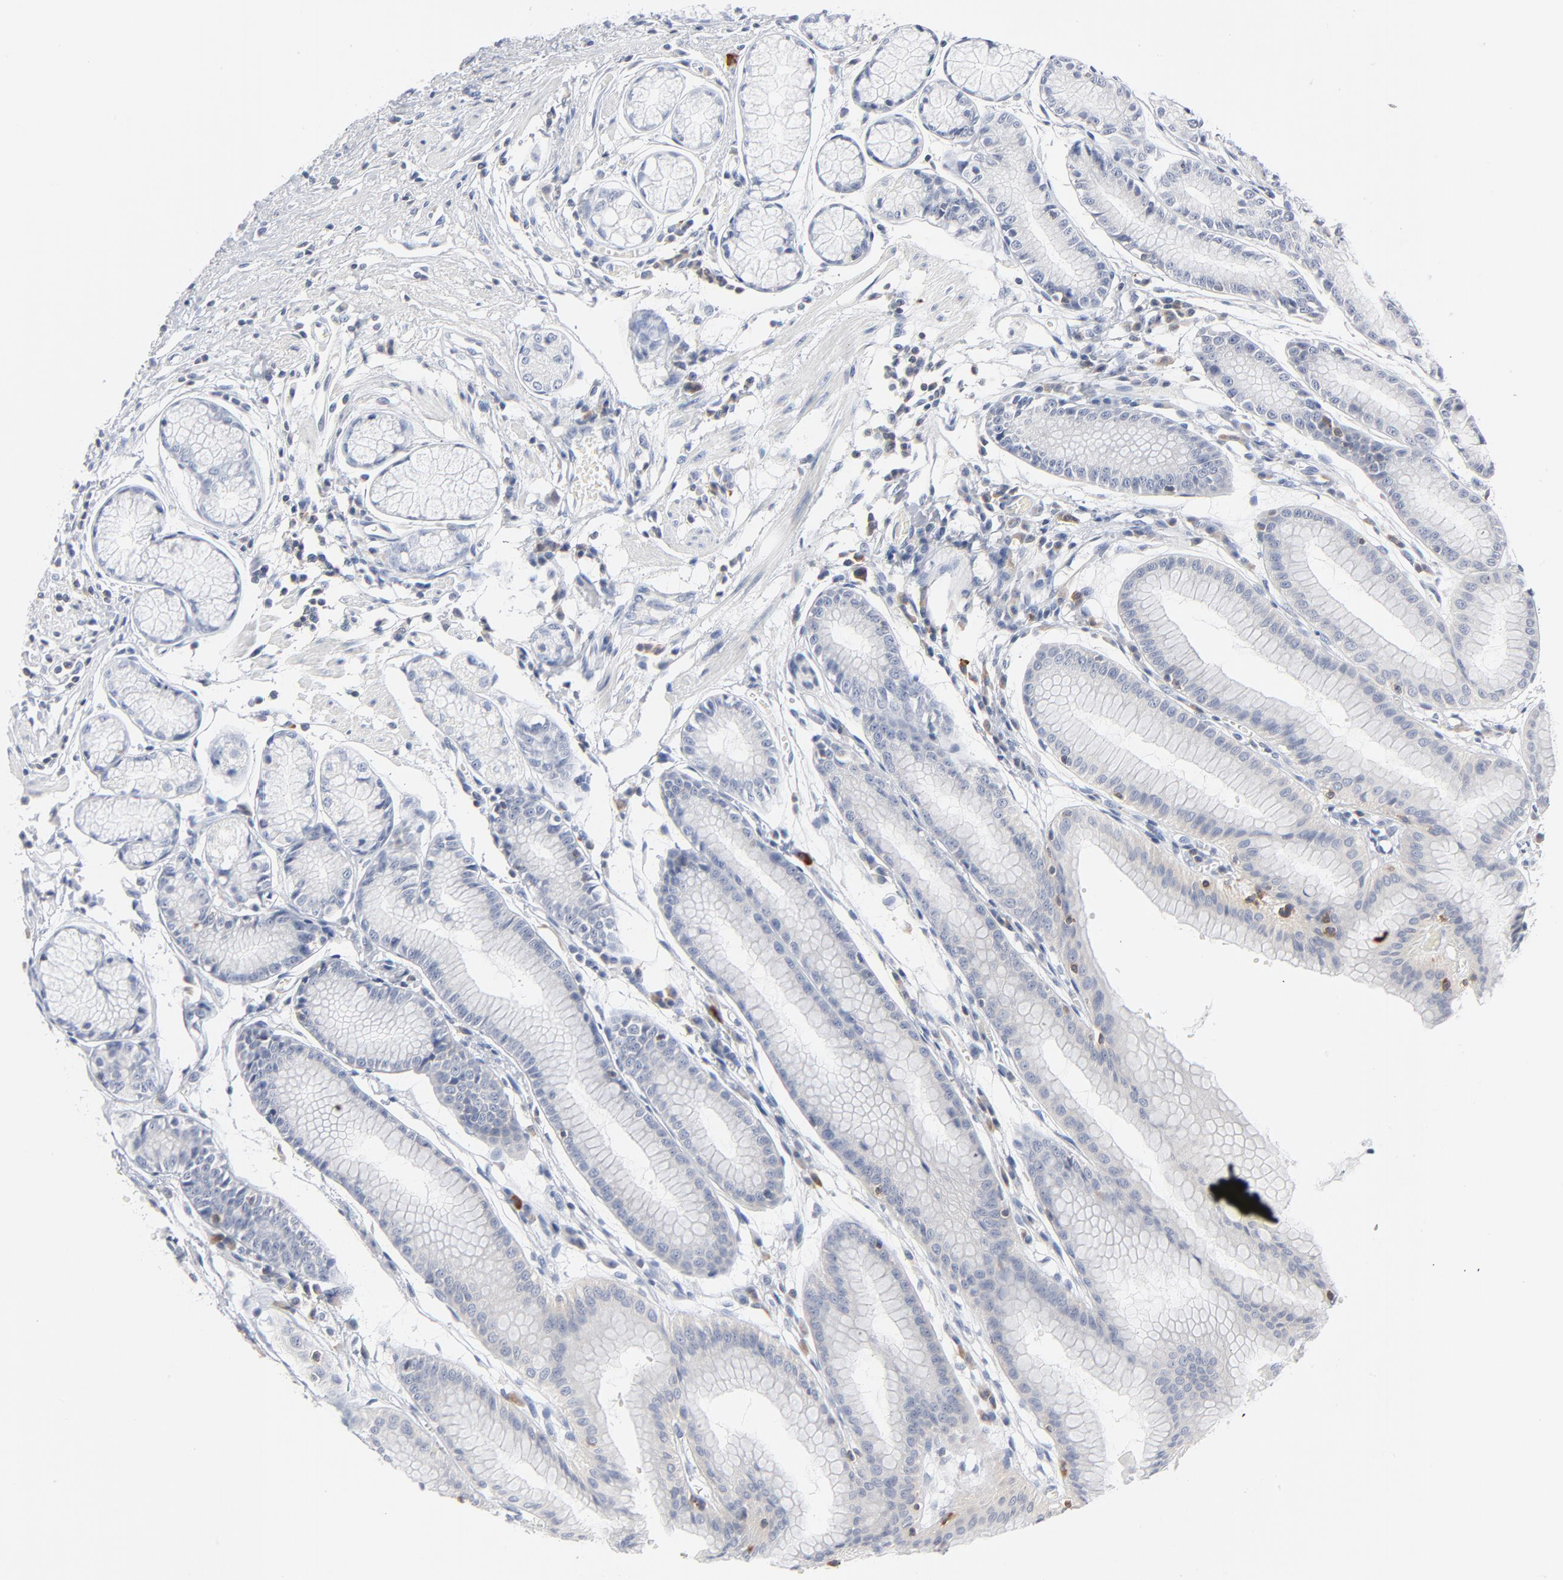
{"staining": {"intensity": "negative", "quantity": "none", "location": "none"}, "tissue": "stomach", "cell_type": "Glandular cells", "image_type": "normal", "snomed": [{"axis": "morphology", "description": "Normal tissue, NOS"}, {"axis": "morphology", "description": "Inflammation, NOS"}, {"axis": "topography", "description": "Stomach, lower"}], "caption": "Human stomach stained for a protein using IHC demonstrates no expression in glandular cells.", "gene": "PTK2B", "patient": {"sex": "male", "age": 59}}